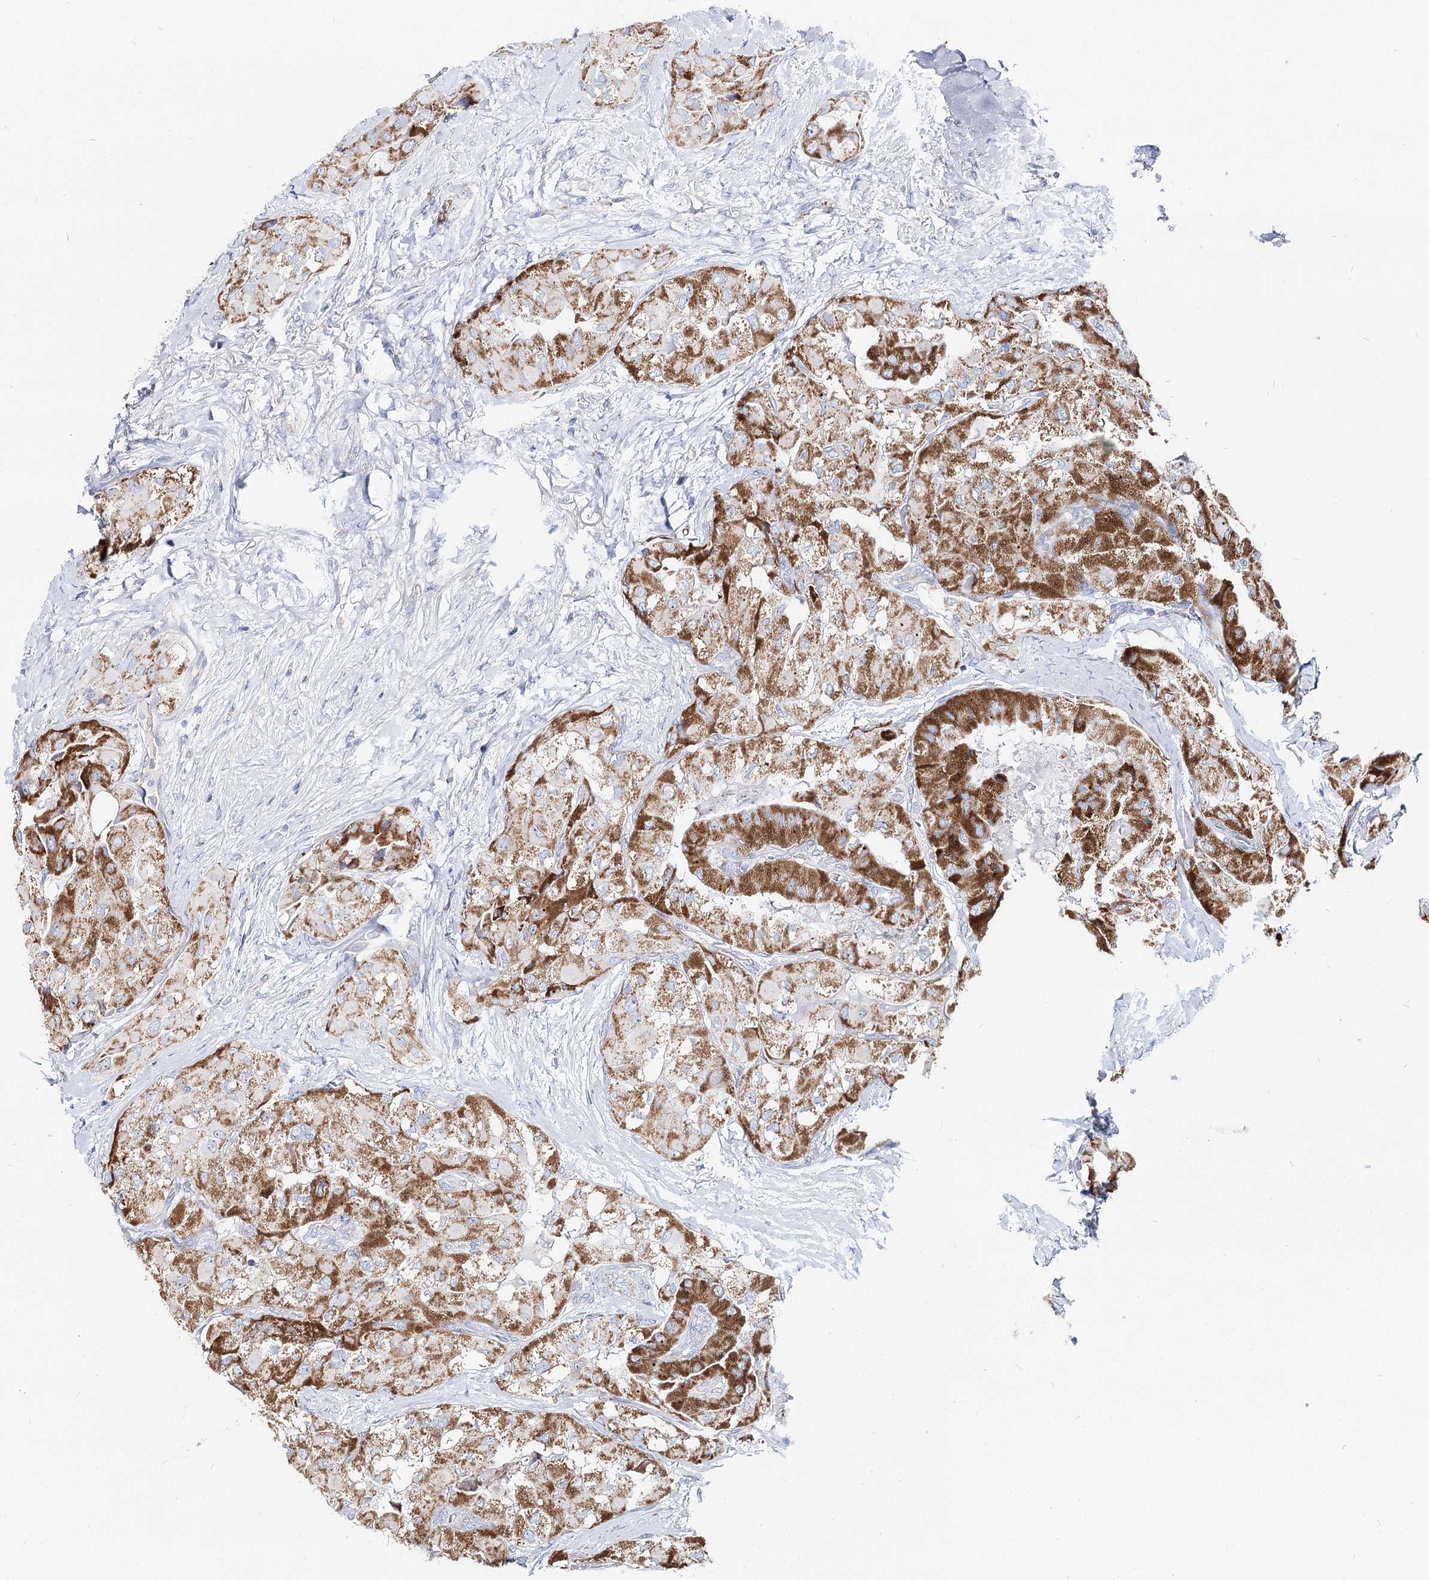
{"staining": {"intensity": "strong", "quantity": "25%-75%", "location": "cytoplasmic/membranous"}, "tissue": "thyroid cancer", "cell_type": "Tumor cells", "image_type": "cancer", "snomed": [{"axis": "morphology", "description": "Papillary adenocarcinoma, NOS"}, {"axis": "topography", "description": "Thyroid gland"}], "caption": "The image reveals immunohistochemical staining of papillary adenocarcinoma (thyroid). There is strong cytoplasmic/membranous positivity is identified in approximately 25%-75% of tumor cells. (IHC, brightfield microscopy, high magnification).", "gene": "MCCC2", "patient": {"sex": "female", "age": 59}}